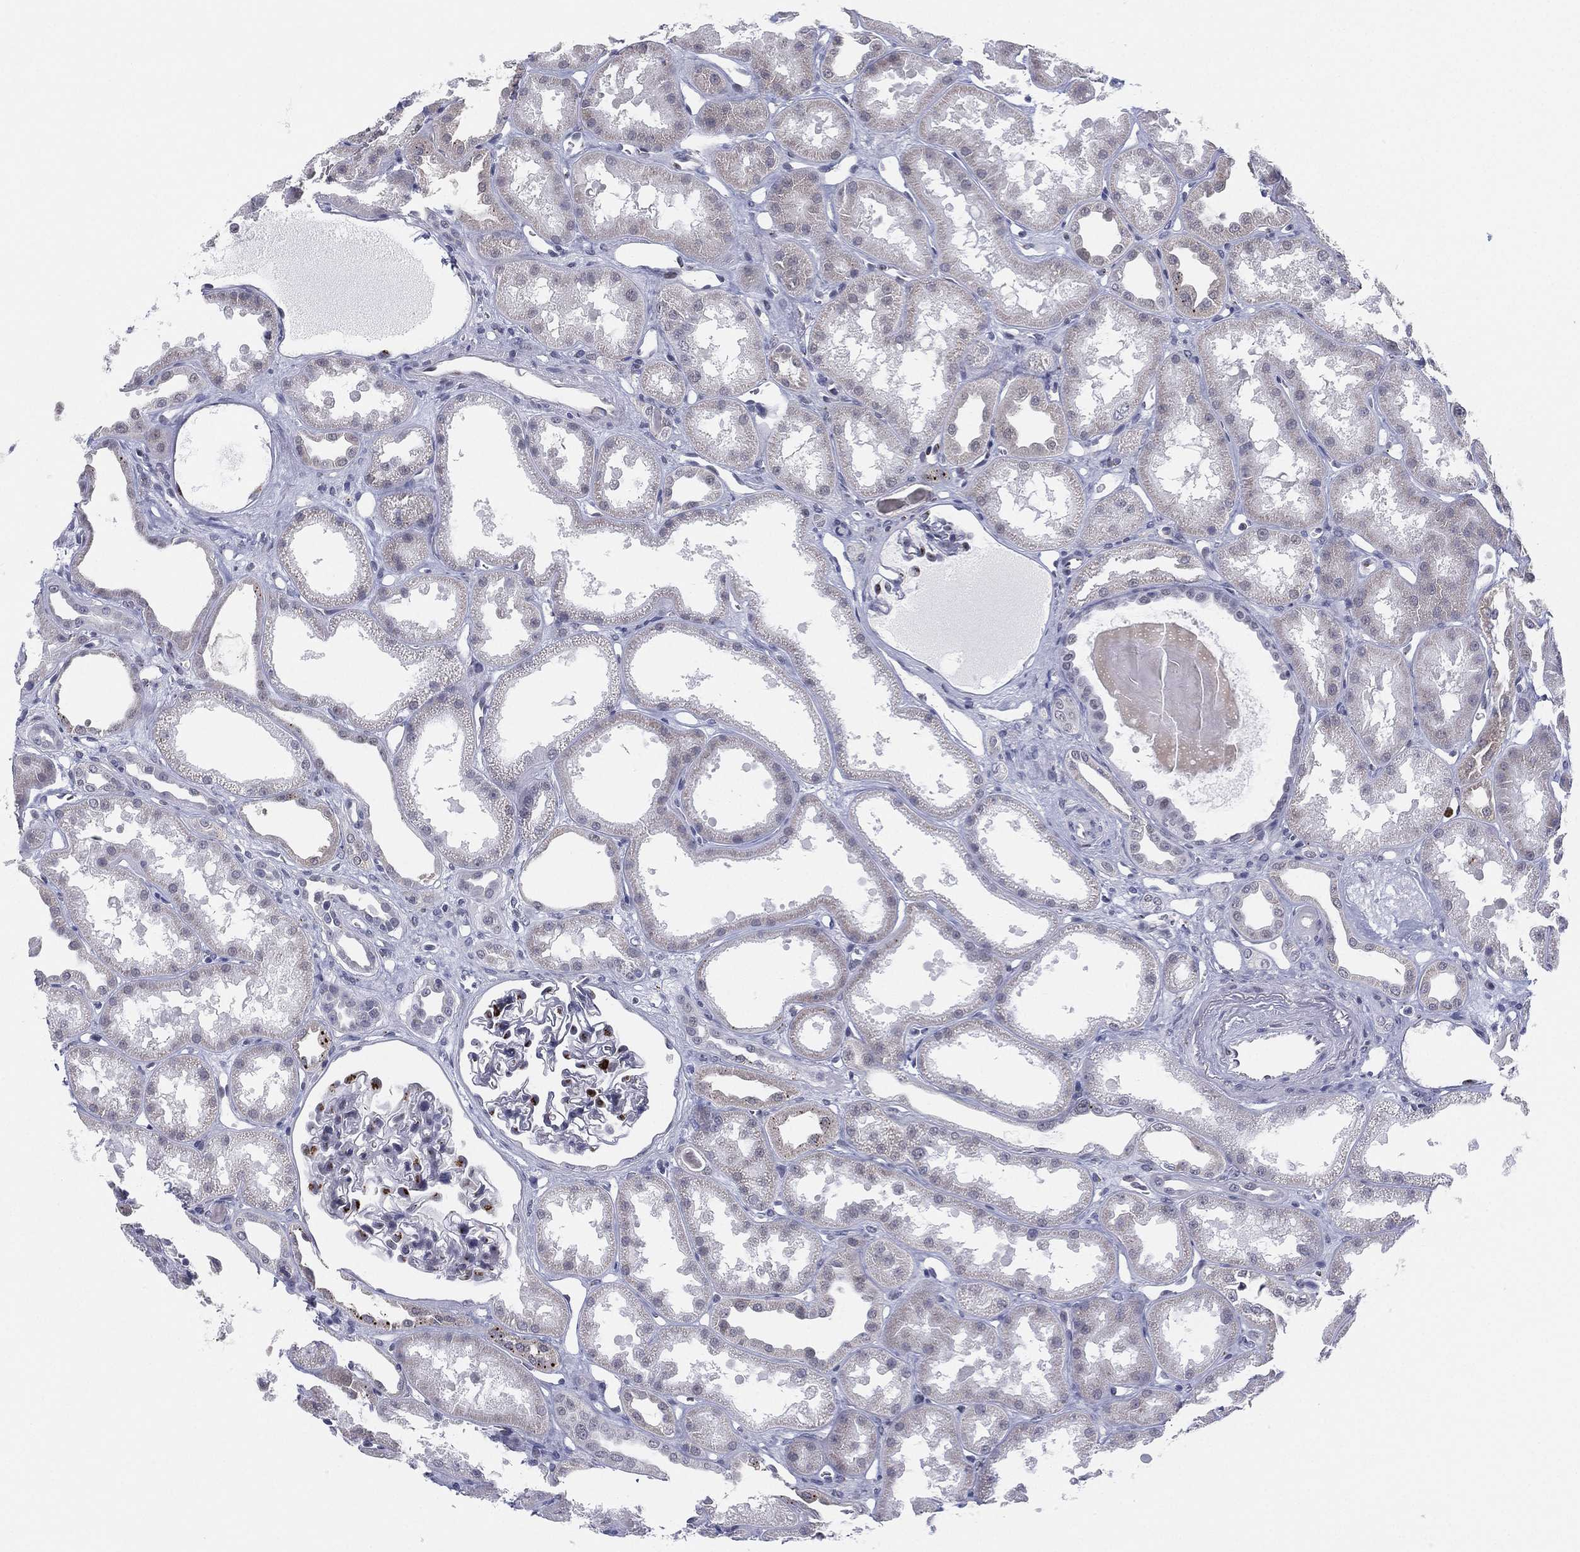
{"staining": {"intensity": "moderate", "quantity": "<25%", "location": "nuclear"}, "tissue": "kidney", "cell_type": "Cells in glomeruli", "image_type": "normal", "snomed": [{"axis": "morphology", "description": "Normal tissue, NOS"}, {"axis": "topography", "description": "Kidney"}], "caption": "Immunohistochemical staining of normal kidney shows <25% levels of moderate nuclear protein staining in about <25% of cells in glomeruli. Using DAB (brown) and hematoxylin (blue) stains, captured at high magnification using brightfield microscopy.", "gene": "CD177", "patient": {"sex": "male", "age": 61}}